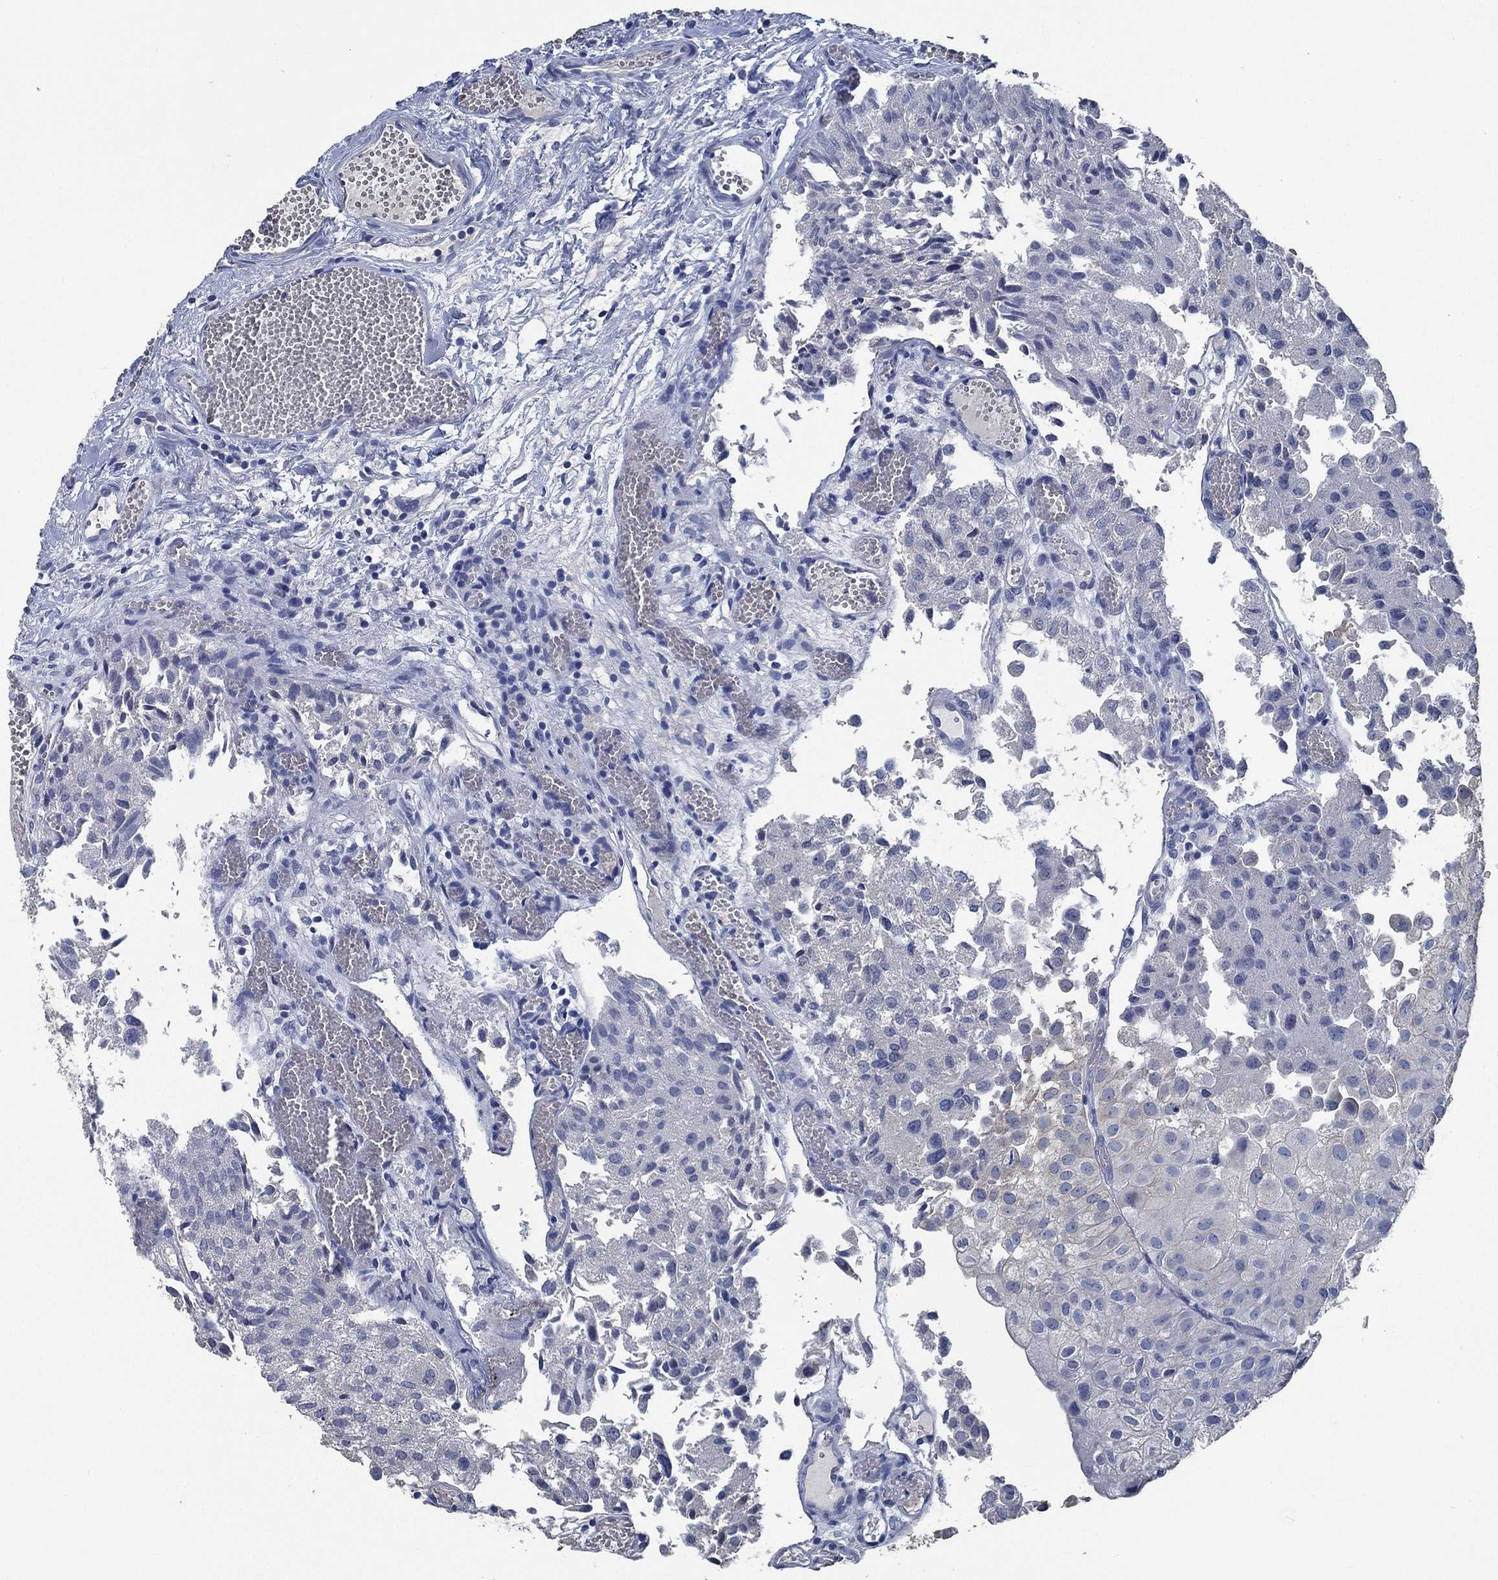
{"staining": {"intensity": "negative", "quantity": "none", "location": "none"}, "tissue": "urothelial cancer", "cell_type": "Tumor cells", "image_type": "cancer", "snomed": [{"axis": "morphology", "description": "Urothelial carcinoma, Low grade"}, {"axis": "topography", "description": "Urinary bladder"}], "caption": "Protein analysis of urothelial cancer demonstrates no significant expression in tumor cells.", "gene": "OBSCN", "patient": {"sex": "female", "age": 78}}